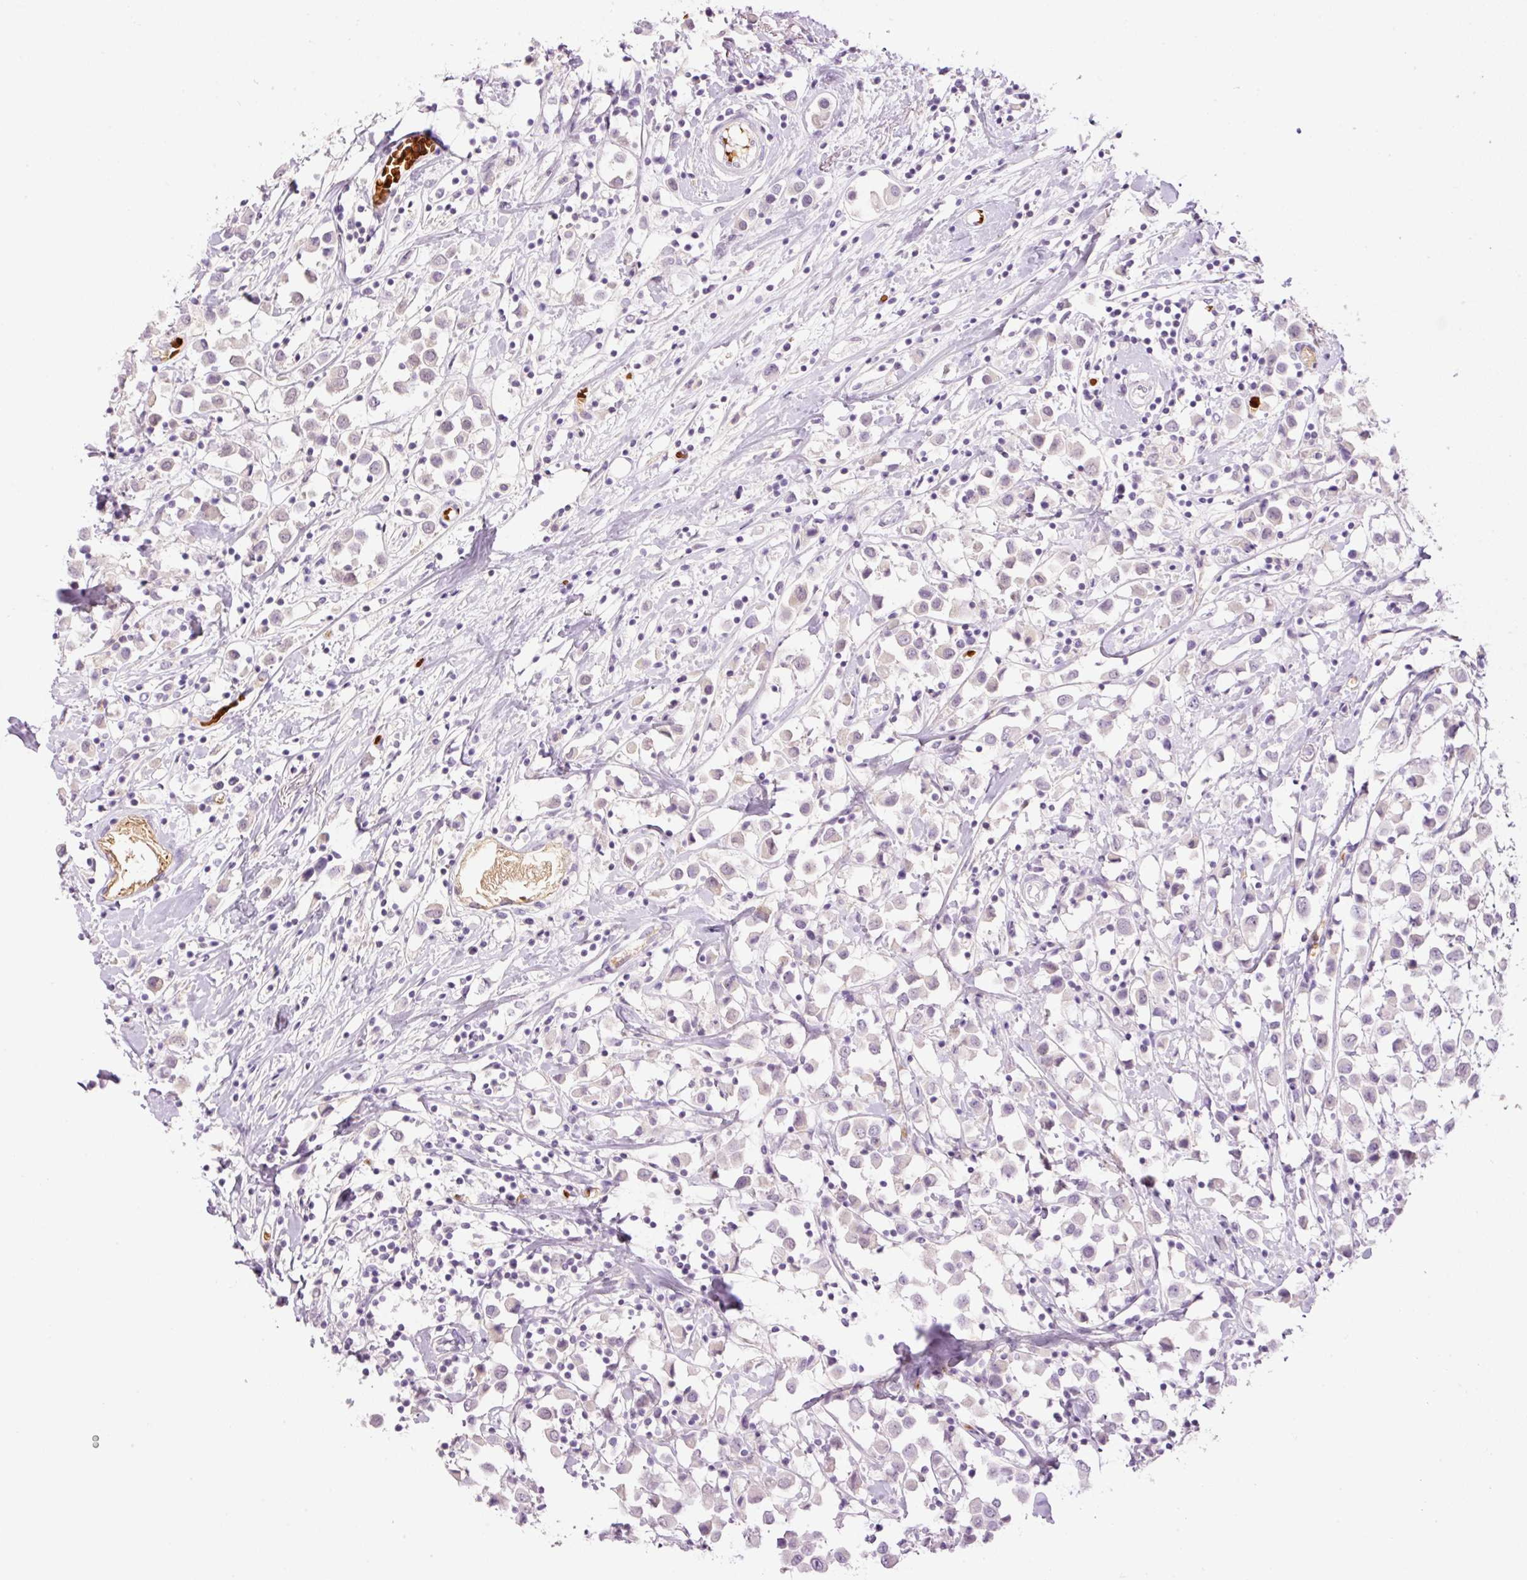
{"staining": {"intensity": "negative", "quantity": "none", "location": "none"}, "tissue": "breast cancer", "cell_type": "Tumor cells", "image_type": "cancer", "snomed": [{"axis": "morphology", "description": "Duct carcinoma"}, {"axis": "topography", "description": "Breast"}], "caption": "DAB immunohistochemical staining of breast cancer (invasive ductal carcinoma) displays no significant expression in tumor cells.", "gene": "LY6G6D", "patient": {"sex": "female", "age": 61}}